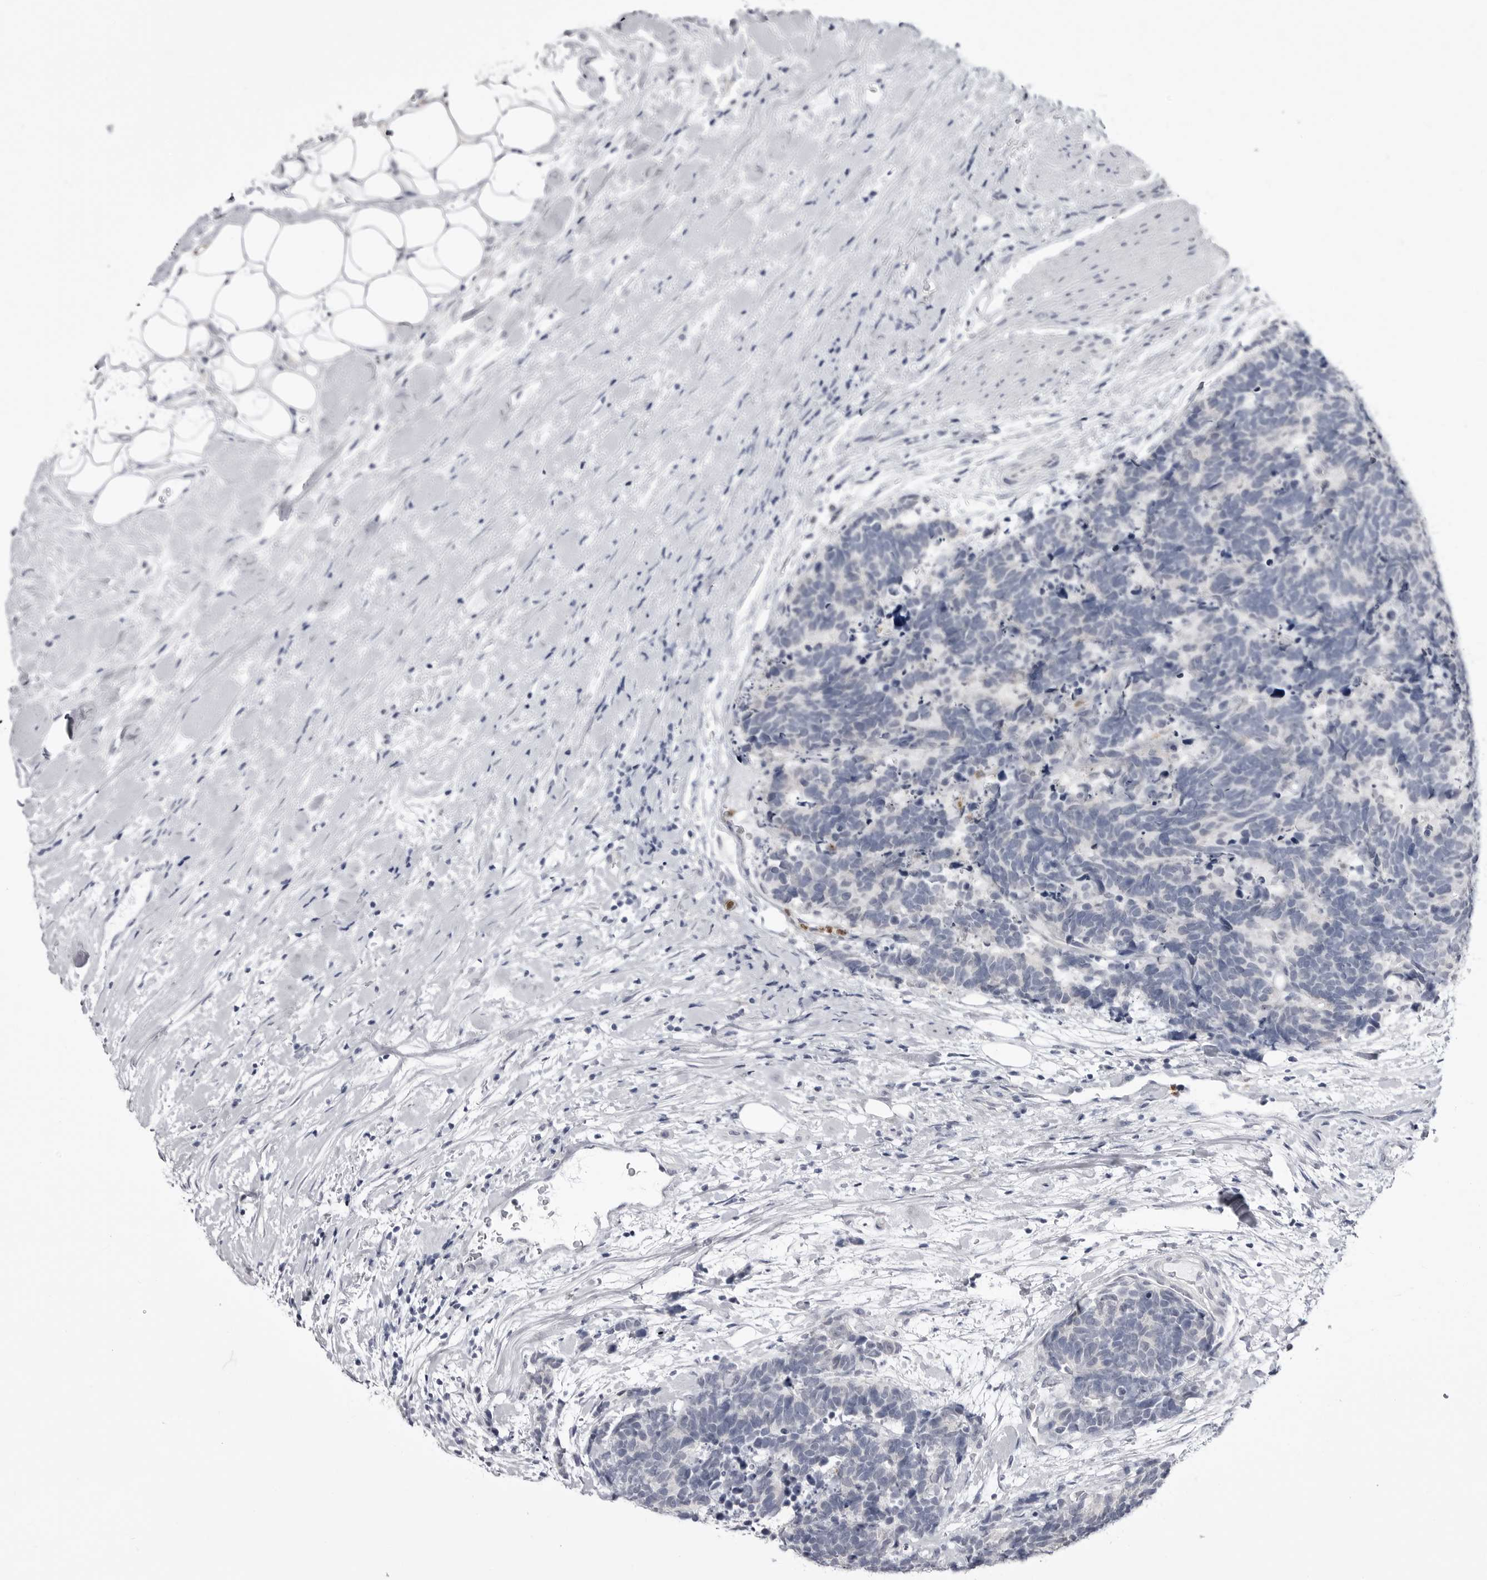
{"staining": {"intensity": "negative", "quantity": "none", "location": "none"}, "tissue": "carcinoid", "cell_type": "Tumor cells", "image_type": "cancer", "snomed": [{"axis": "morphology", "description": "Carcinoma, NOS"}, {"axis": "morphology", "description": "Carcinoid, malignant, NOS"}, {"axis": "topography", "description": "Urinary bladder"}], "caption": "IHC photomicrograph of carcinoid (malignant) stained for a protein (brown), which reveals no expression in tumor cells.", "gene": "STAP2", "patient": {"sex": "male", "age": 57}}